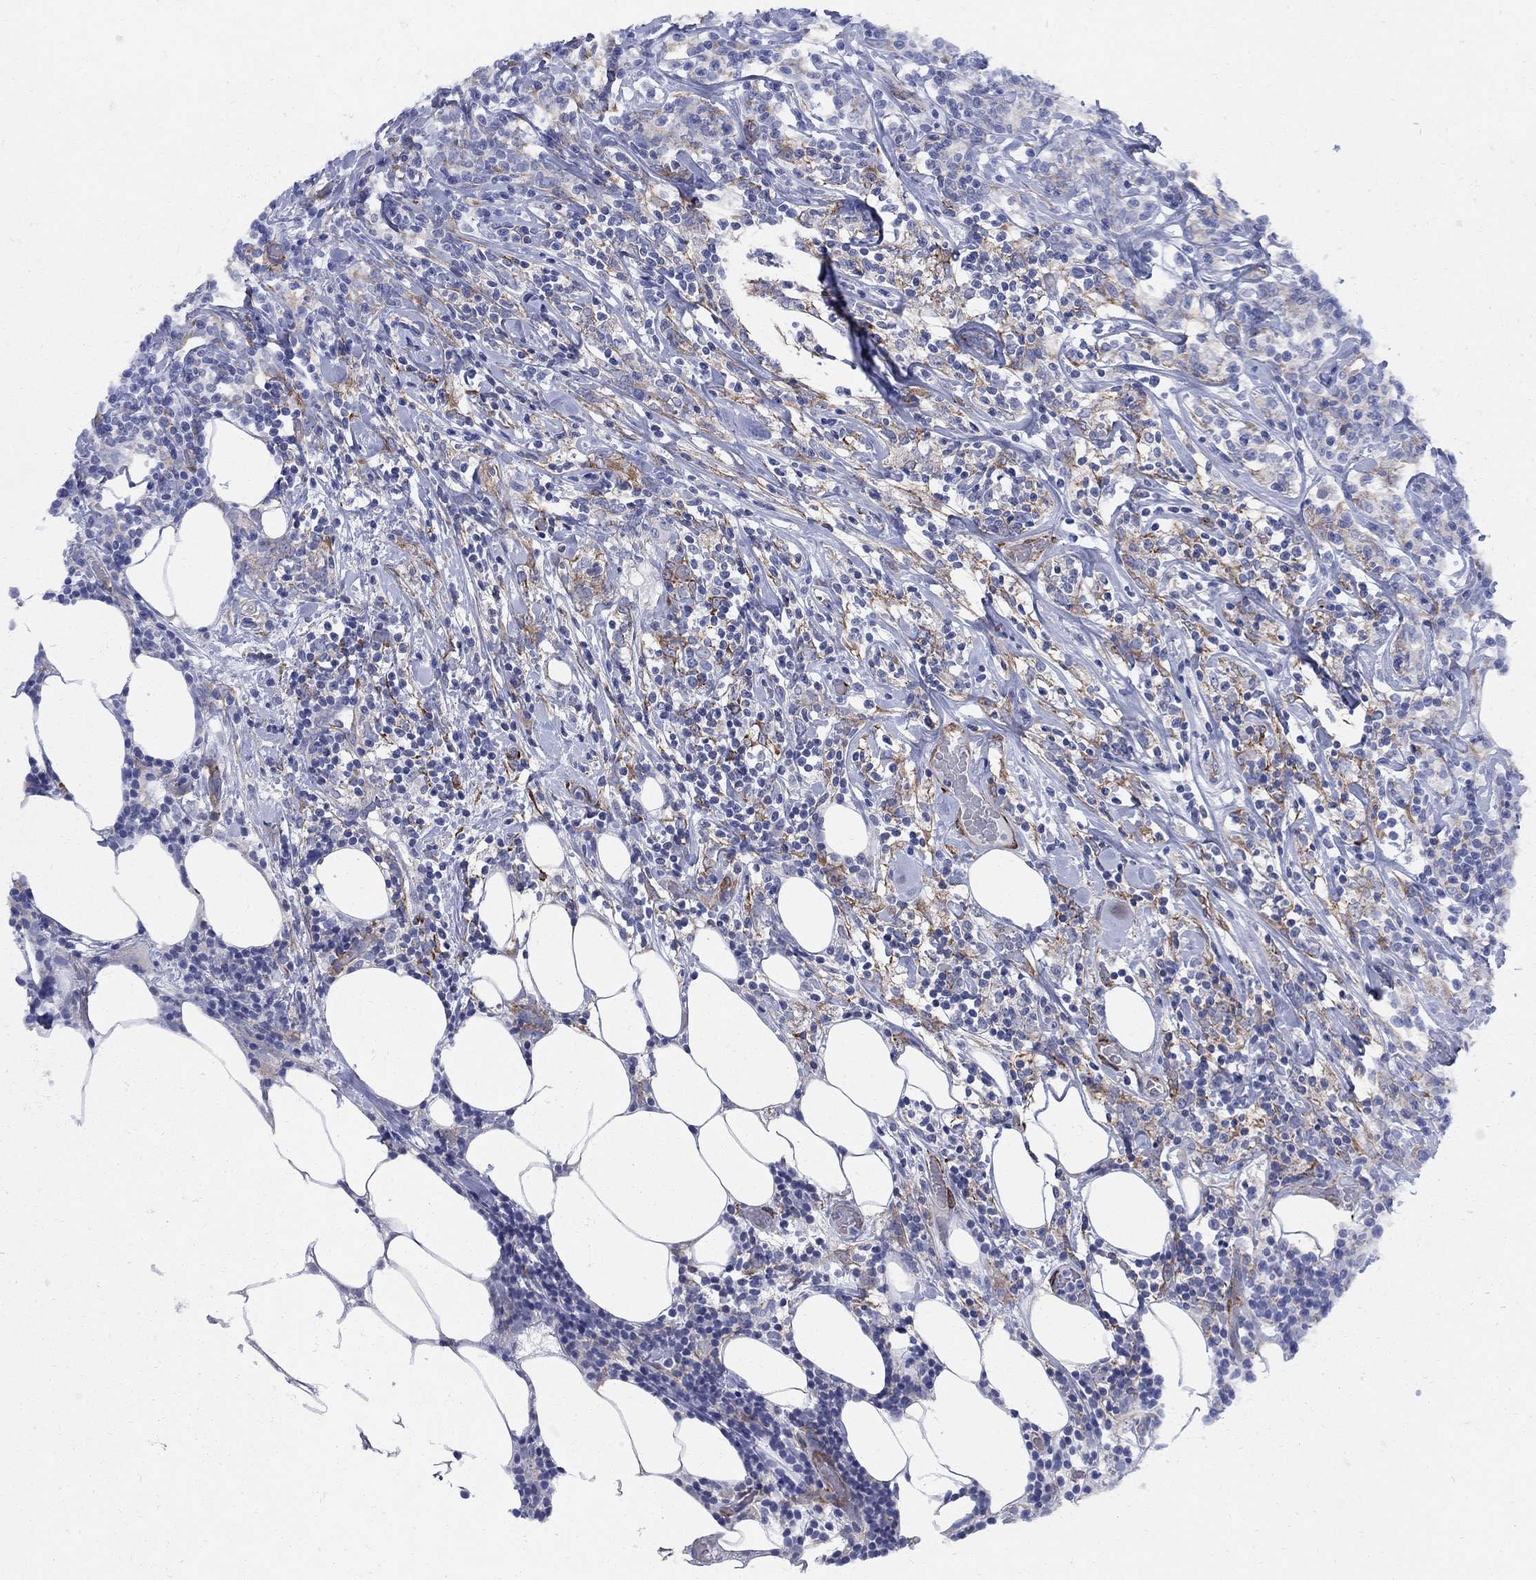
{"staining": {"intensity": "negative", "quantity": "none", "location": "none"}, "tissue": "lymphoma", "cell_type": "Tumor cells", "image_type": "cancer", "snomed": [{"axis": "morphology", "description": "Malignant lymphoma, non-Hodgkin's type, High grade"}, {"axis": "topography", "description": "Lymph node"}], "caption": "Tumor cells are negative for brown protein staining in lymphoma. Brightfield microscopy of immunohistochemistry (IHC) stained with DAB (brown) and hematoxylin (blue), captured at high magnification.", "gene": "SEPTIN8", "patient": {"sex": "female", "age": 84}}